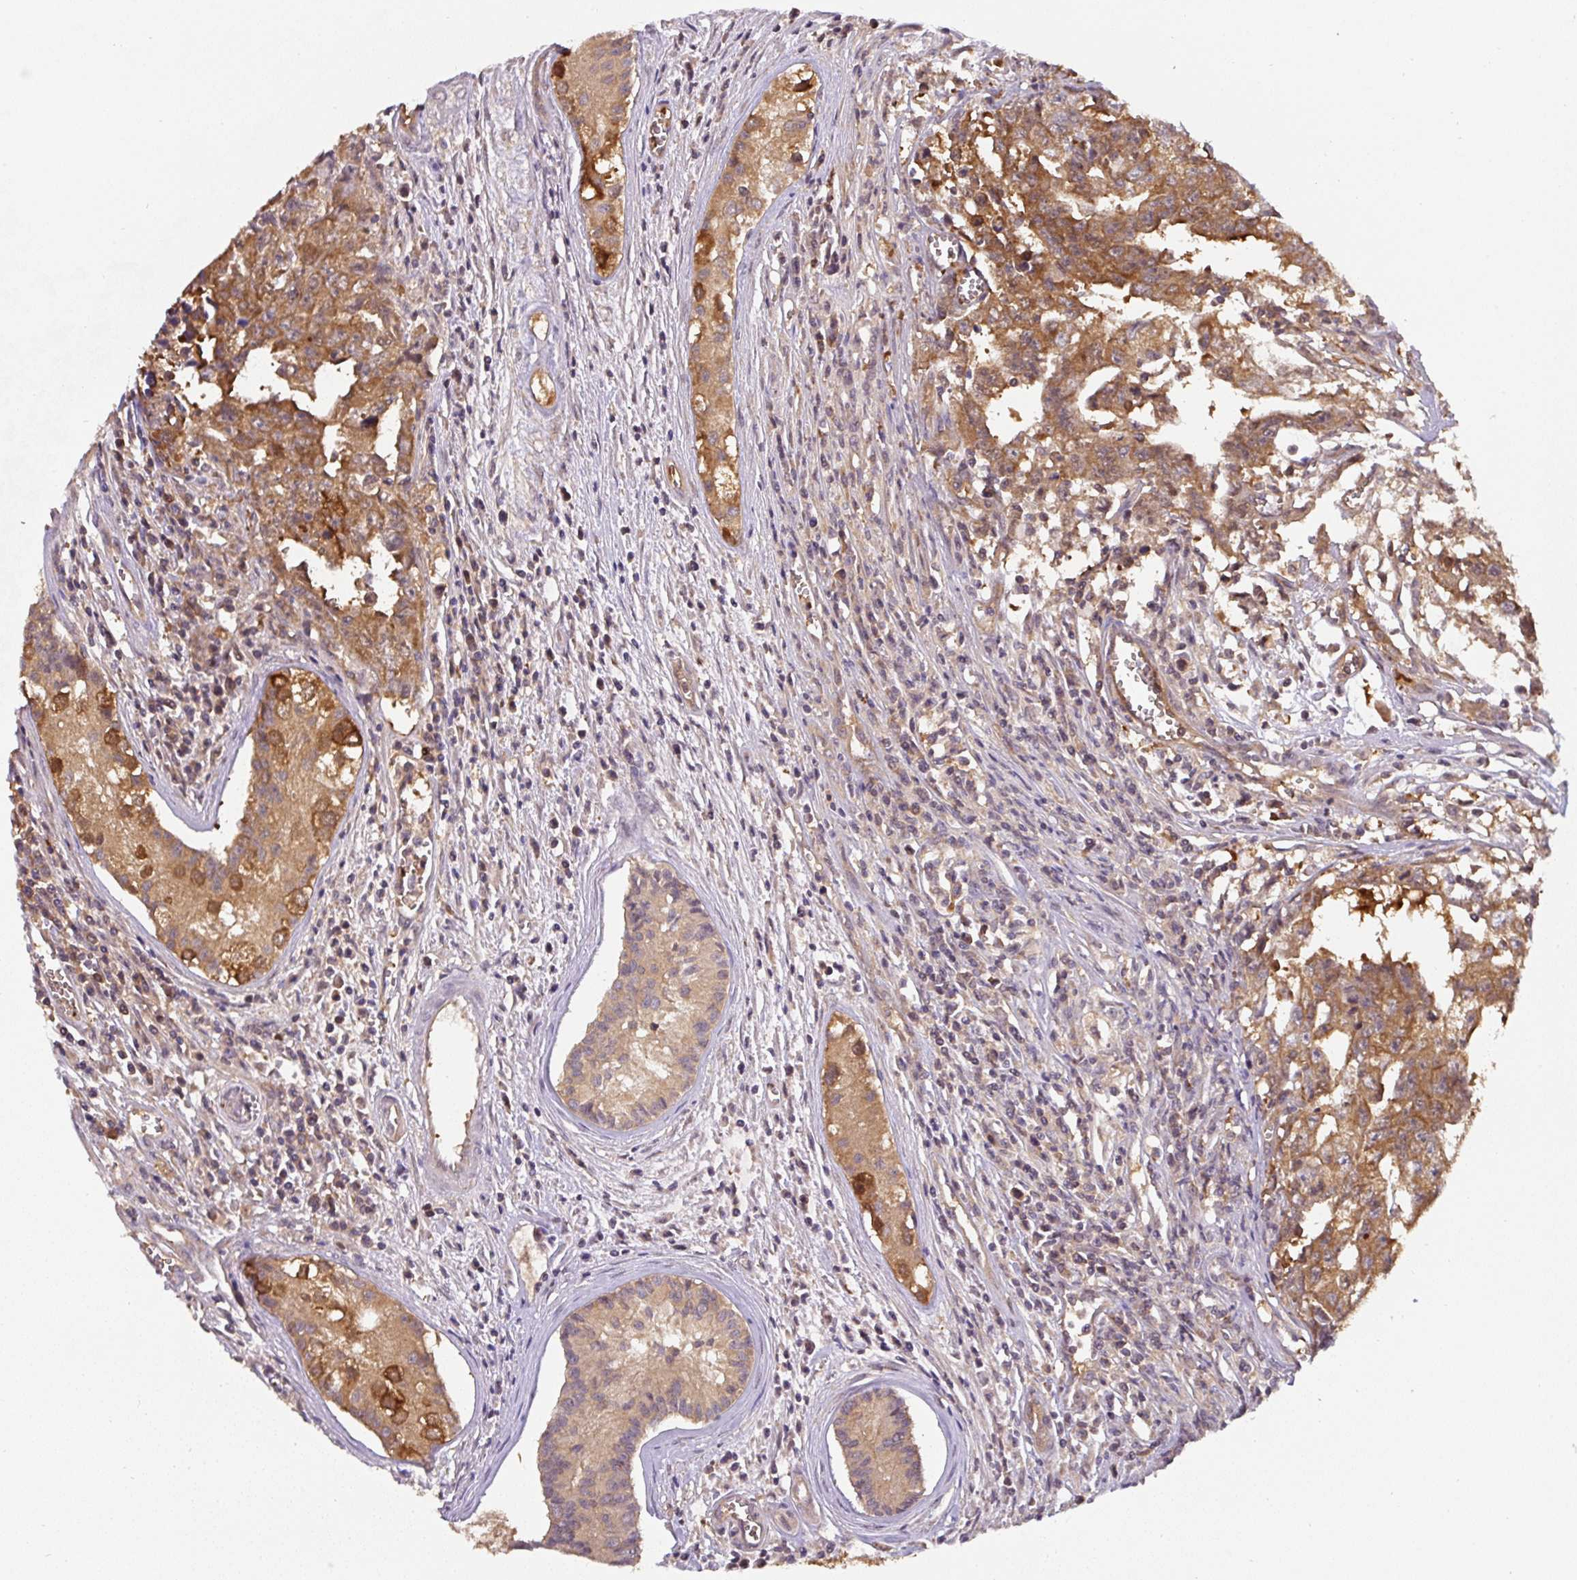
{"staining": {"intensity": "moderate", "quantity": ">75%", "location": "cytoplasmic/membranous"}, "tissue": "testis cancer", "cell_type": "Tumor cells", "image_type": "cancer", "snomed": [{"axis": "morphology", "description": "Carcinoma, Embryonal, NOS"}, {"axis": "topography", "description": "Testis"}], "caption": "The image exhibits a brown stain indicating the presence of a protein in the cytoplasmic/membranous of tumor cells in embryonal carcinoma (testis).", "gene": "ST13", "patient": {"sex": "male", "age": 24}}